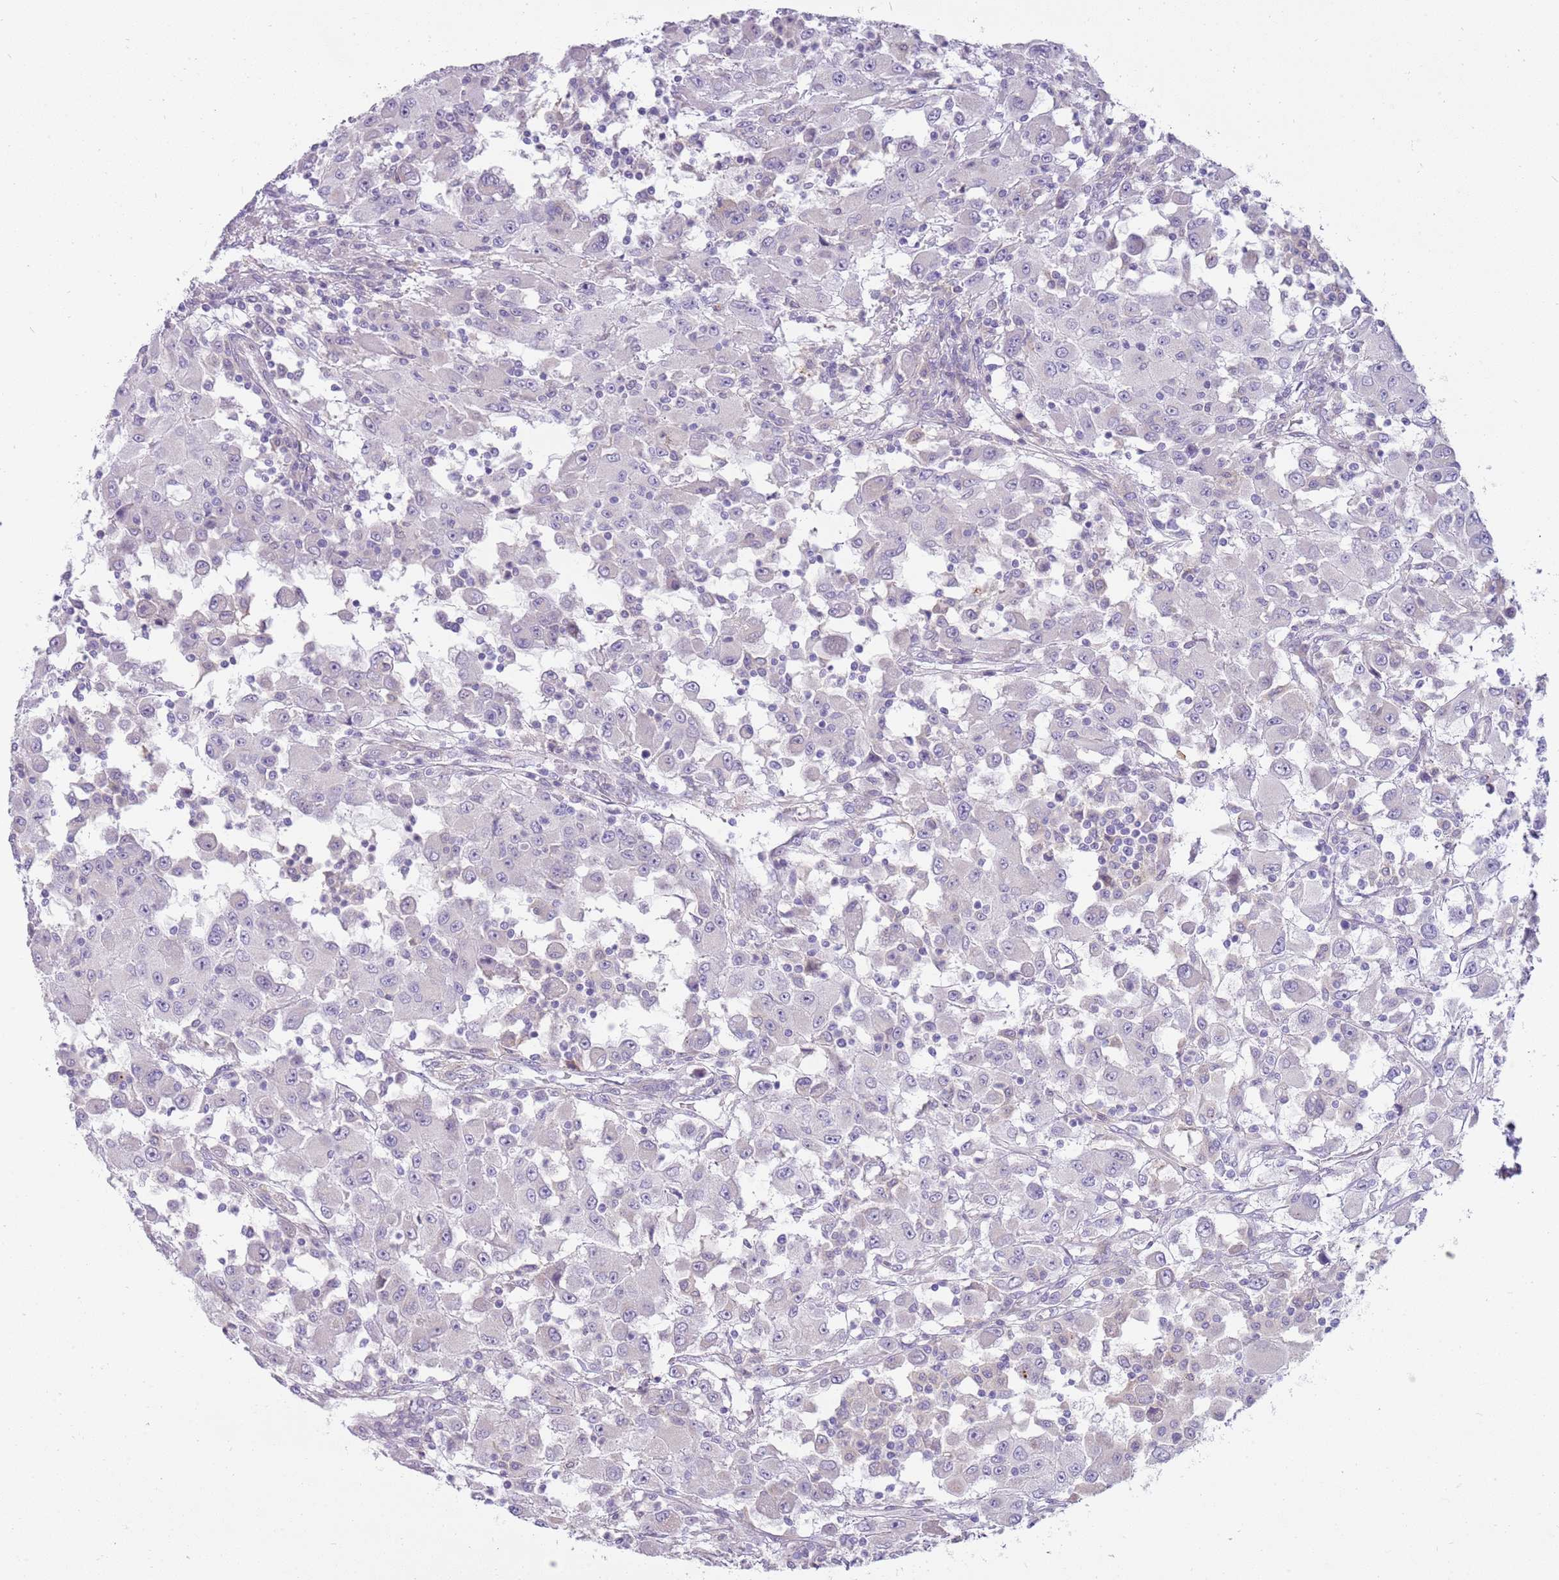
{"staining": {"intensity": "negative", "quantity": "none", "location": "none"}, "tissue": "renal cancer", "cell_type": "Tumor cells", "image_type": "cancer", "snomed": [{"axis": "morphology", "description": "Adenocarcinoma, NOS"}, {"axis": "topography", "description": "Kidney"}], "caption": "Immunohistochemistry (IHC) micrograph of neoplastic tissue: renal cancer (adenocarcinoma) stained with DAB (3,3'-diaminobenzidine) exhibits no significant protein expression in tumor cells.", "gene": "DIPK1C", "patient": {"sex": "female", "age": 67}}